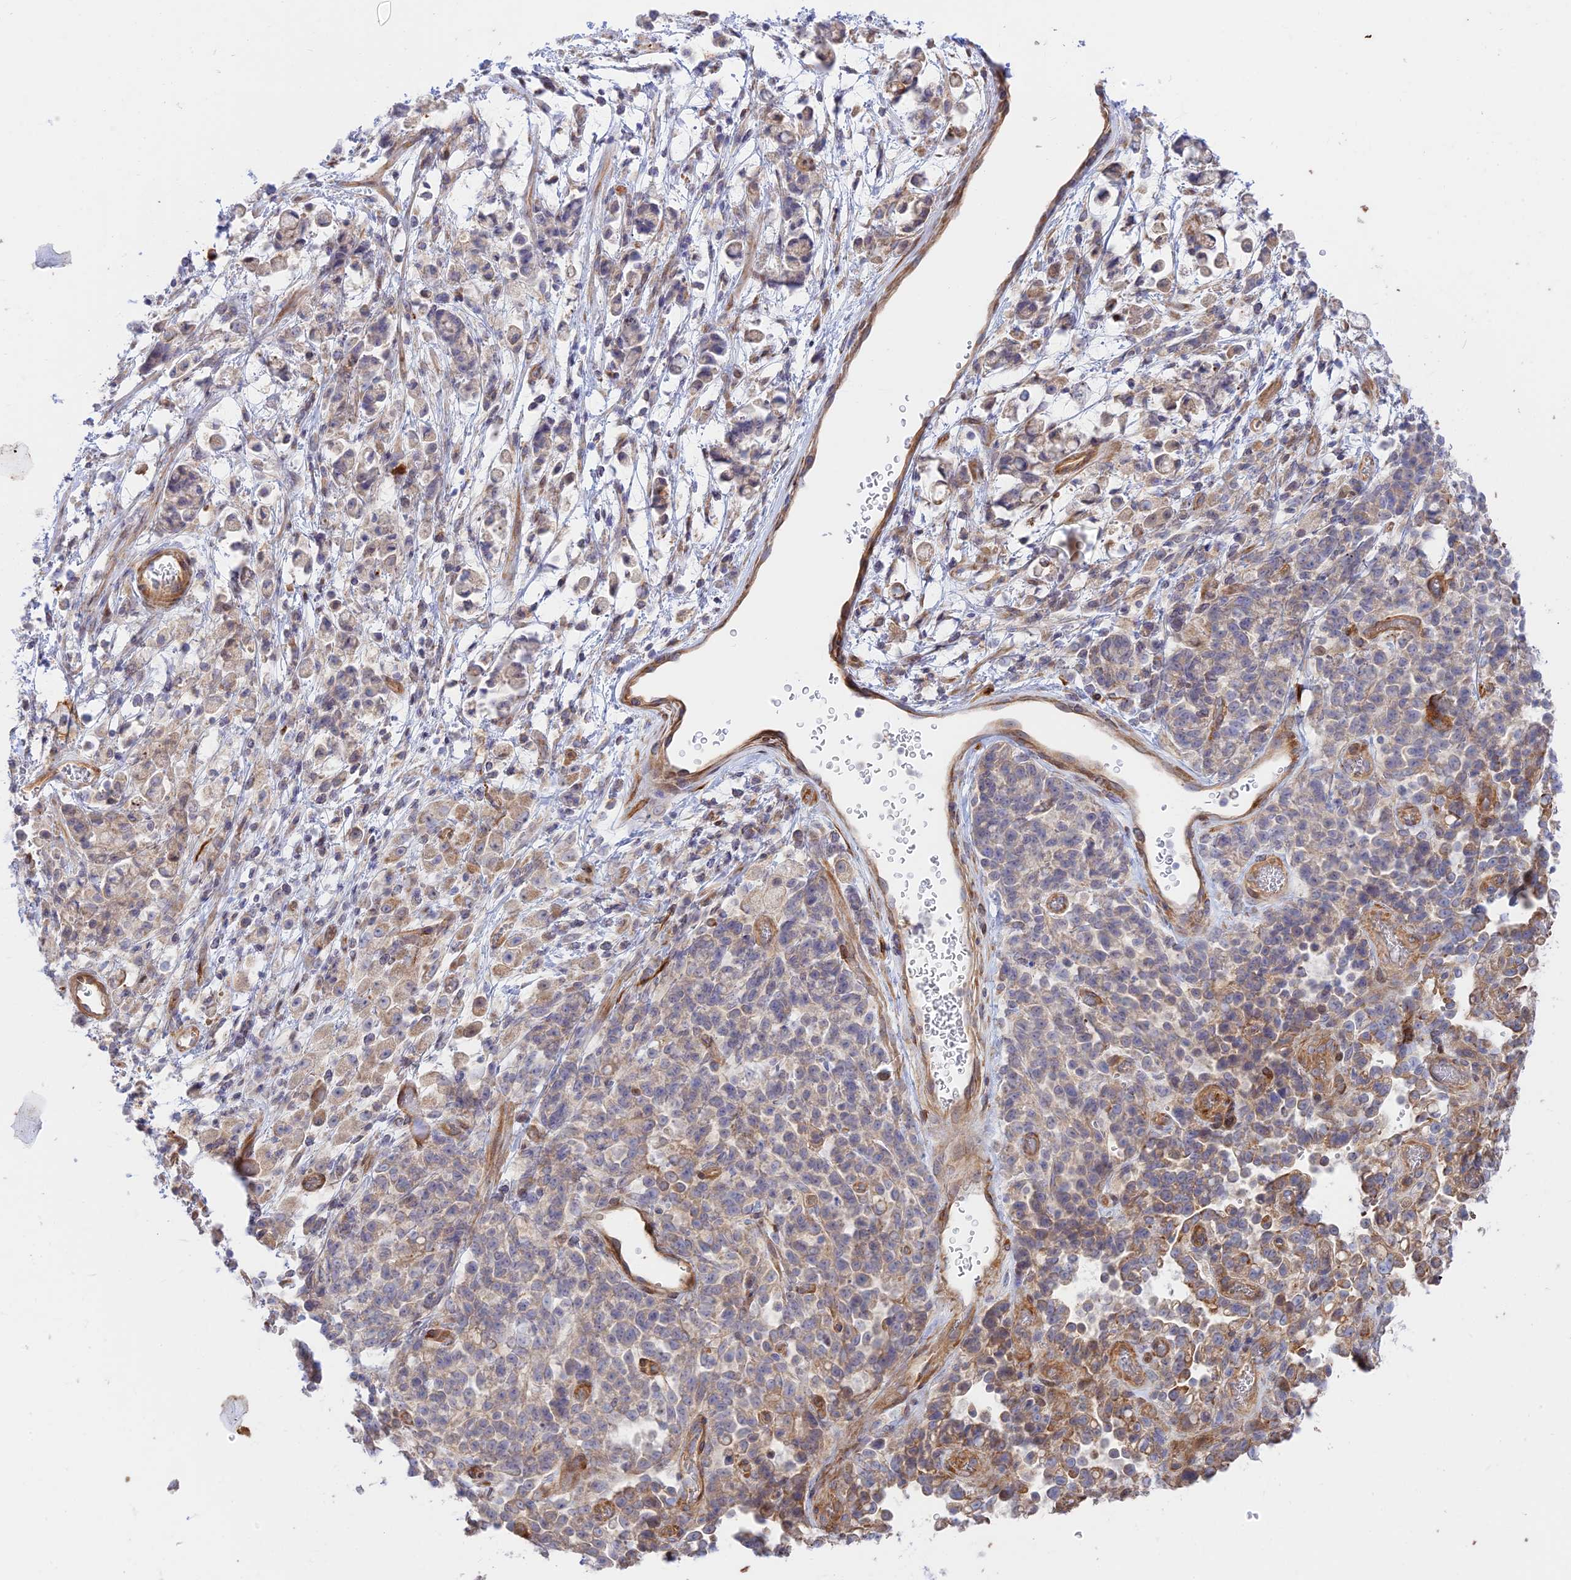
{"staining": {"intensity": "weak", "quantity": "<25%", "location": "cytoplasmic/membranous"}, "tissue": "stomach cancer", "cell_type": "Tumor cells", "image_type": "cancer", "snomed": [{"axis": "morphology", "description": "Adenocarcinoma, NOS"}, {"axis": "topography", "description": "Stomach"}], "caption": "Protein analysis of stomach cancer (adenocarcinoma) displays no significant positivity in tumor cells.", "gene": "KCNAB1", "patient": {"sex": "female", "age": 60}}